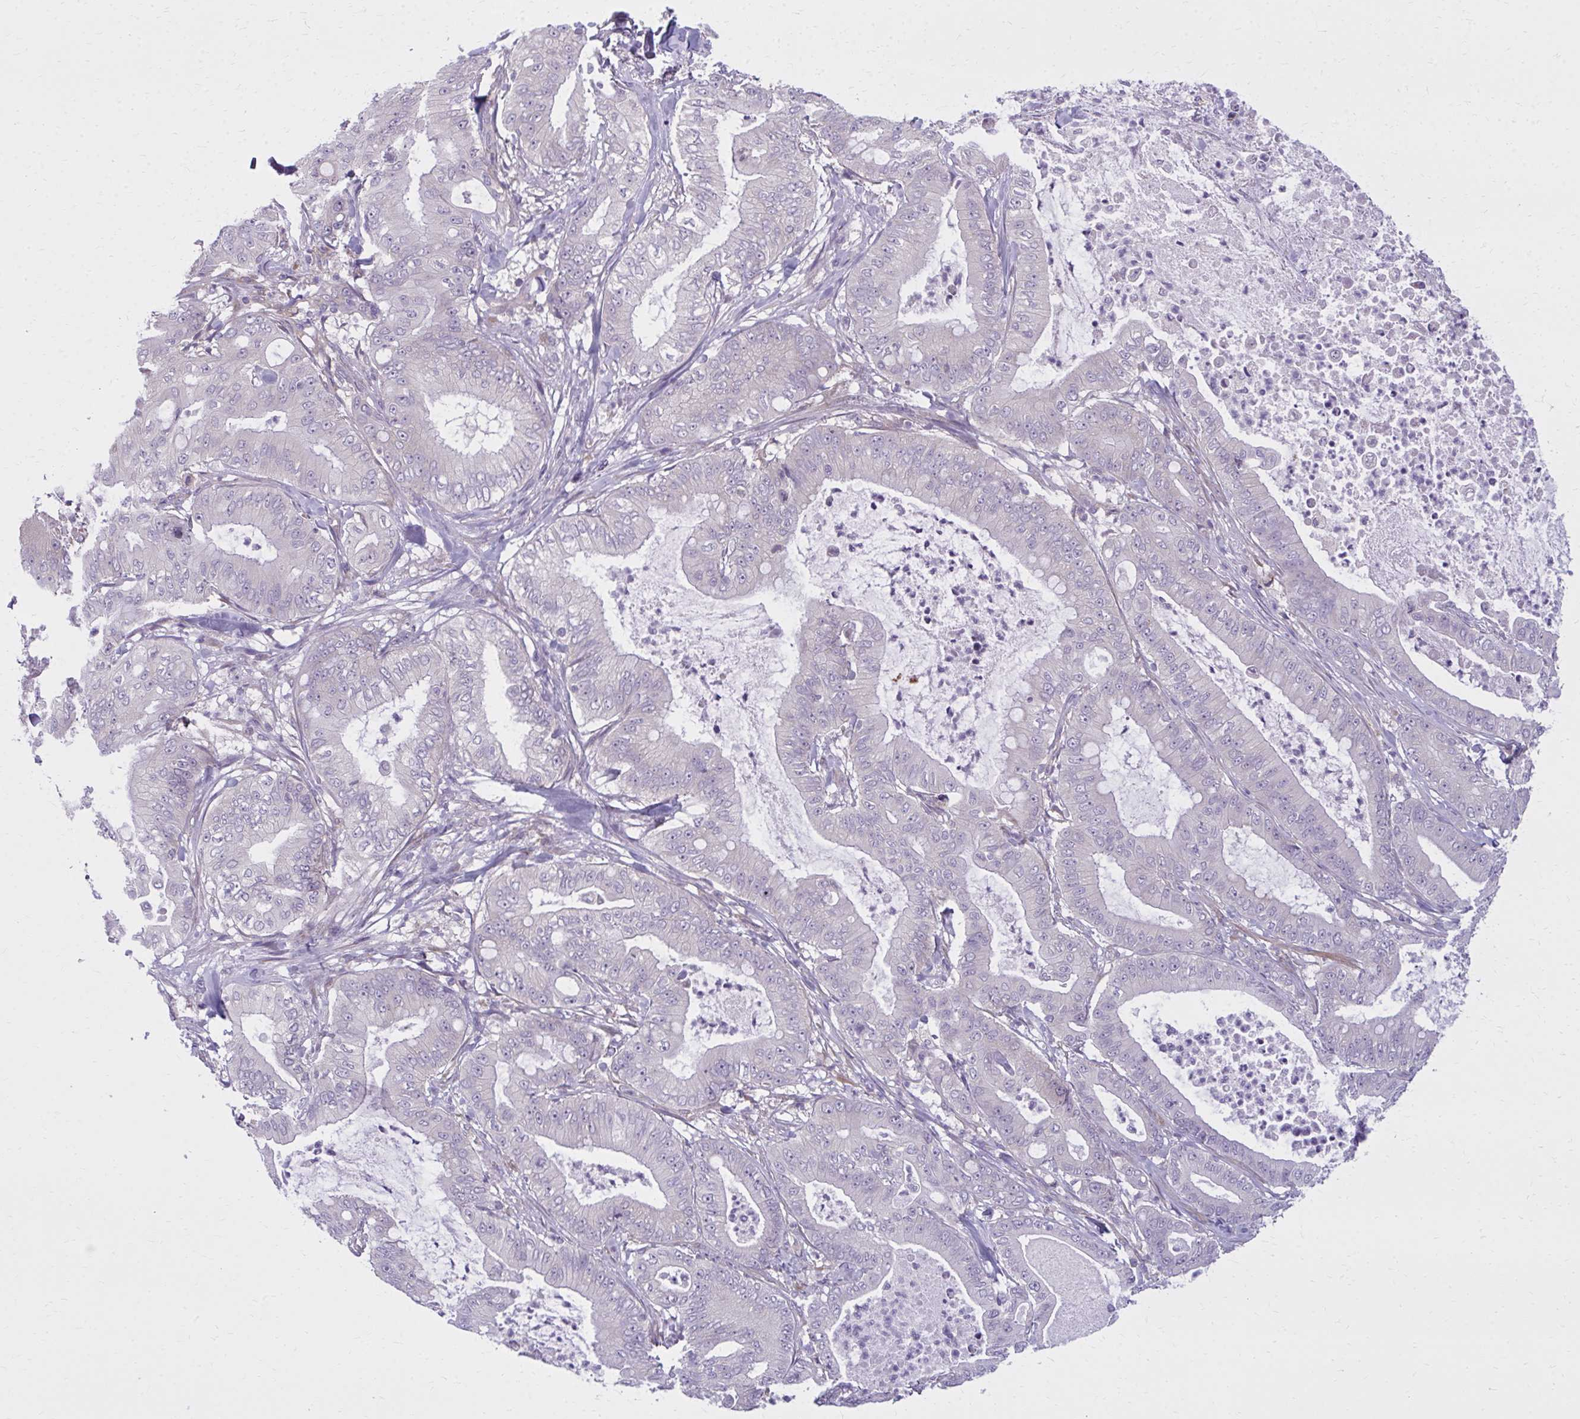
{"staining": {"intensity": "negative", "quantity": "none", "location": "none"}, "tissue": "pancreatic cancer", "cell_type": "Tumor cells", "image_type": "cancer", "snomed": [{"axis": "morphology", "description": "Adenocarcinoma, NOS"}, {"axis": "topography", "description": "Pancreas"}], "caption": "DAB immunohistochemical staining of adenocarcinoma (pancreatic) displays no significant staining in tumor cells.", "gene": "CEMP1", "patient": {"sex": "male", "age": 71}}